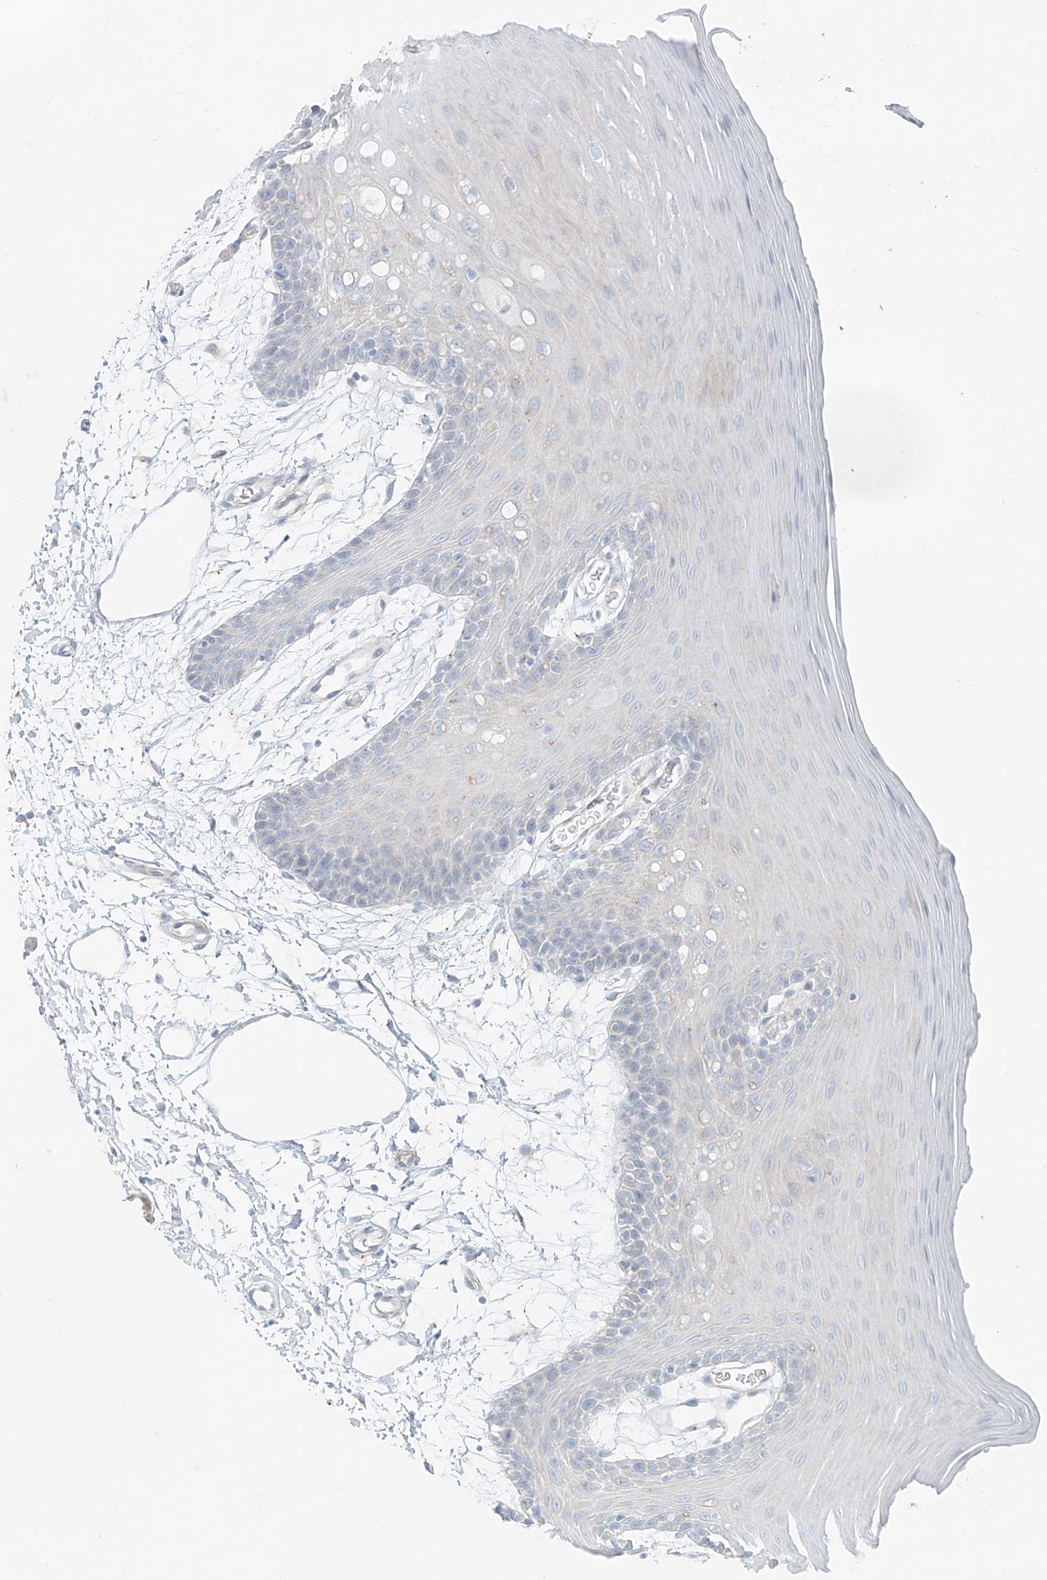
{"staining": {"intensity": "negative", "quantity": "none", "location": "none"}, "tissue": "oral mucosa", "cell_type": "Squamous epithelial cells", "image_type": "normal", "snomed": [{"axis": "morphology", "description": "Normal tissue, NOS"}, {"axis": "topography", "description": "Skeletal muscle"}, {"axis": "topography", "description": "Oral tissue"}, {"axis": "topography", "description": "Salivary gland"}, {"axis": "topography", "description": "Peripheral nerve tissue"}], "caption": "Oral mucosa stained for a protein using IHC shows no staining squamous epithelial cells.", "gene": "SMCP", "patient": {"sex": "male", "age": 54}}